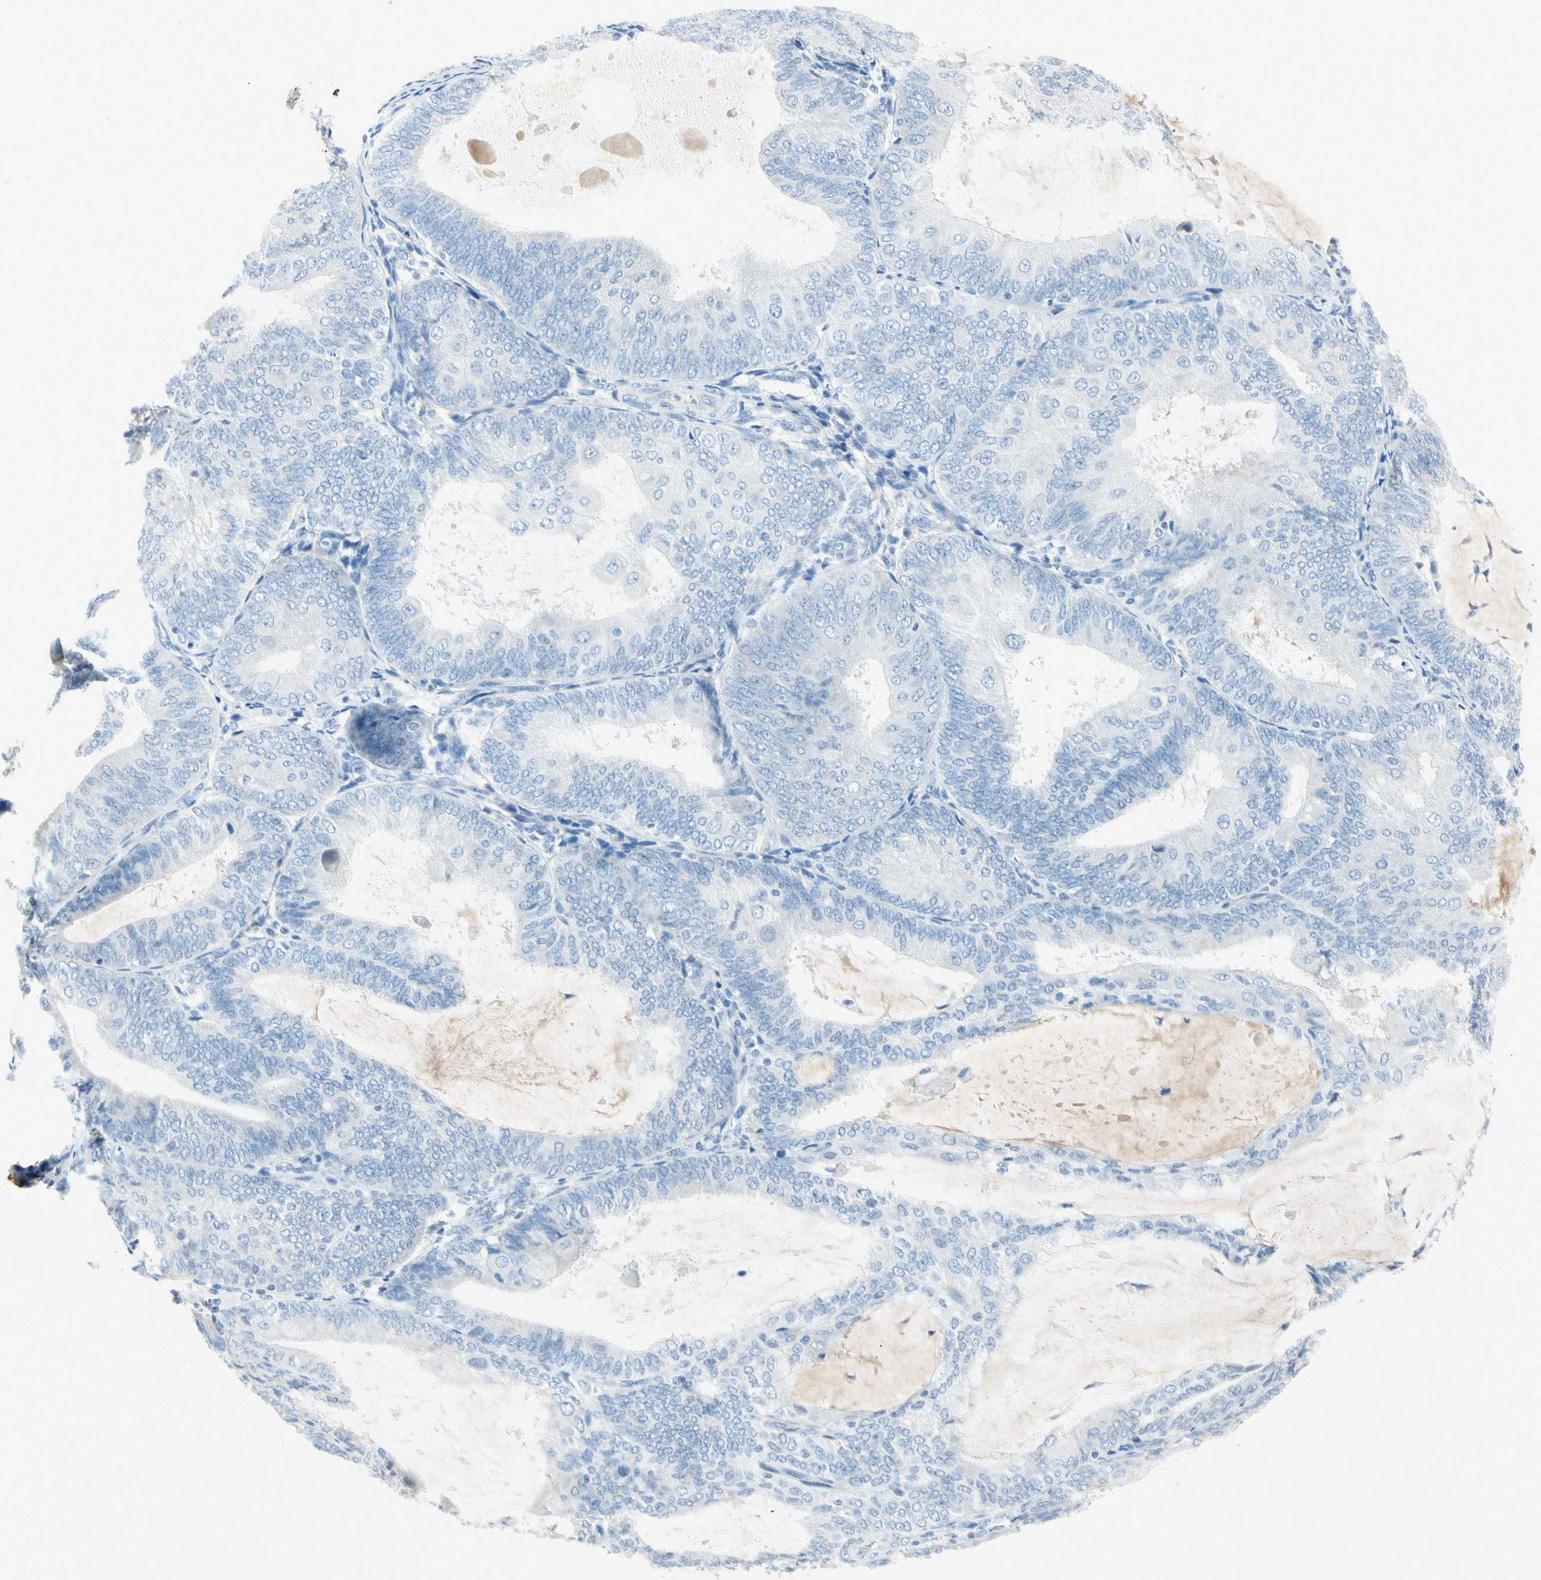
{"staining": {"intensity": "negative", "quantity": "none", "location": "none"}, "tissue": "endometrial cancer", "cell_type": "Tumor cells", "image_type": "cancer", "snomed": [{"axis": "morphology", "description": "Adenocarcinoma, NOS"}, {"axis": "topography", "description": "Endometrium"}], "caption": "Immunohistochemistry (IHC) of human endometrial adenocarcinoma shows no positivity in tumor cells.", "gene": "SERPIND1", "patient": {"sex": "female", "age": 81}}